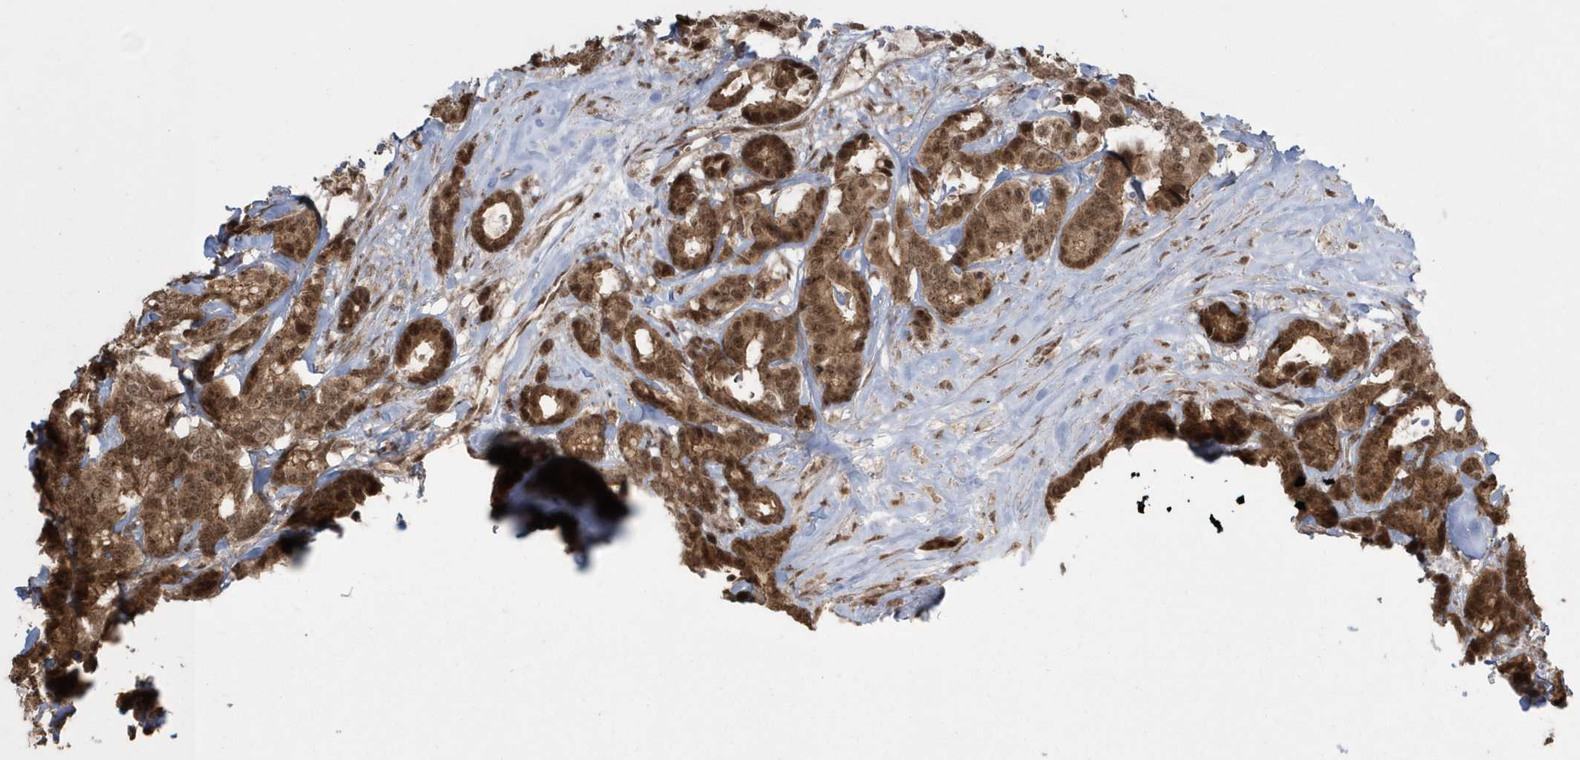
{"staining": {"intensity": "moderate", "quantity": ">75%", "location": "cytoplasmic/membranous,nuclear"}, "tissue": "breast cancer", "cell_type": "Tumor cells", "image_type": "cancer", "snomed": [{"axis": "morphology", "description": "Duct carcinoma"}, {"axis": "topography", "description": "Breast"}], "caption": "Immunohistochemical staining of human breast cancer demonstrates medium levels of moderate cytoplasmic/membranous and nuclear protein staining in about >75% of tumor cells. The staining was performed using DAB (3,3'-diaminobenzidine) to visualize the protein expression in brown, while the nuclei were stained in blue with hematoxylin (Magnification: 20x).", "gene": "EPB41L4A", "patient": {"sex": "female", "age": 87}}